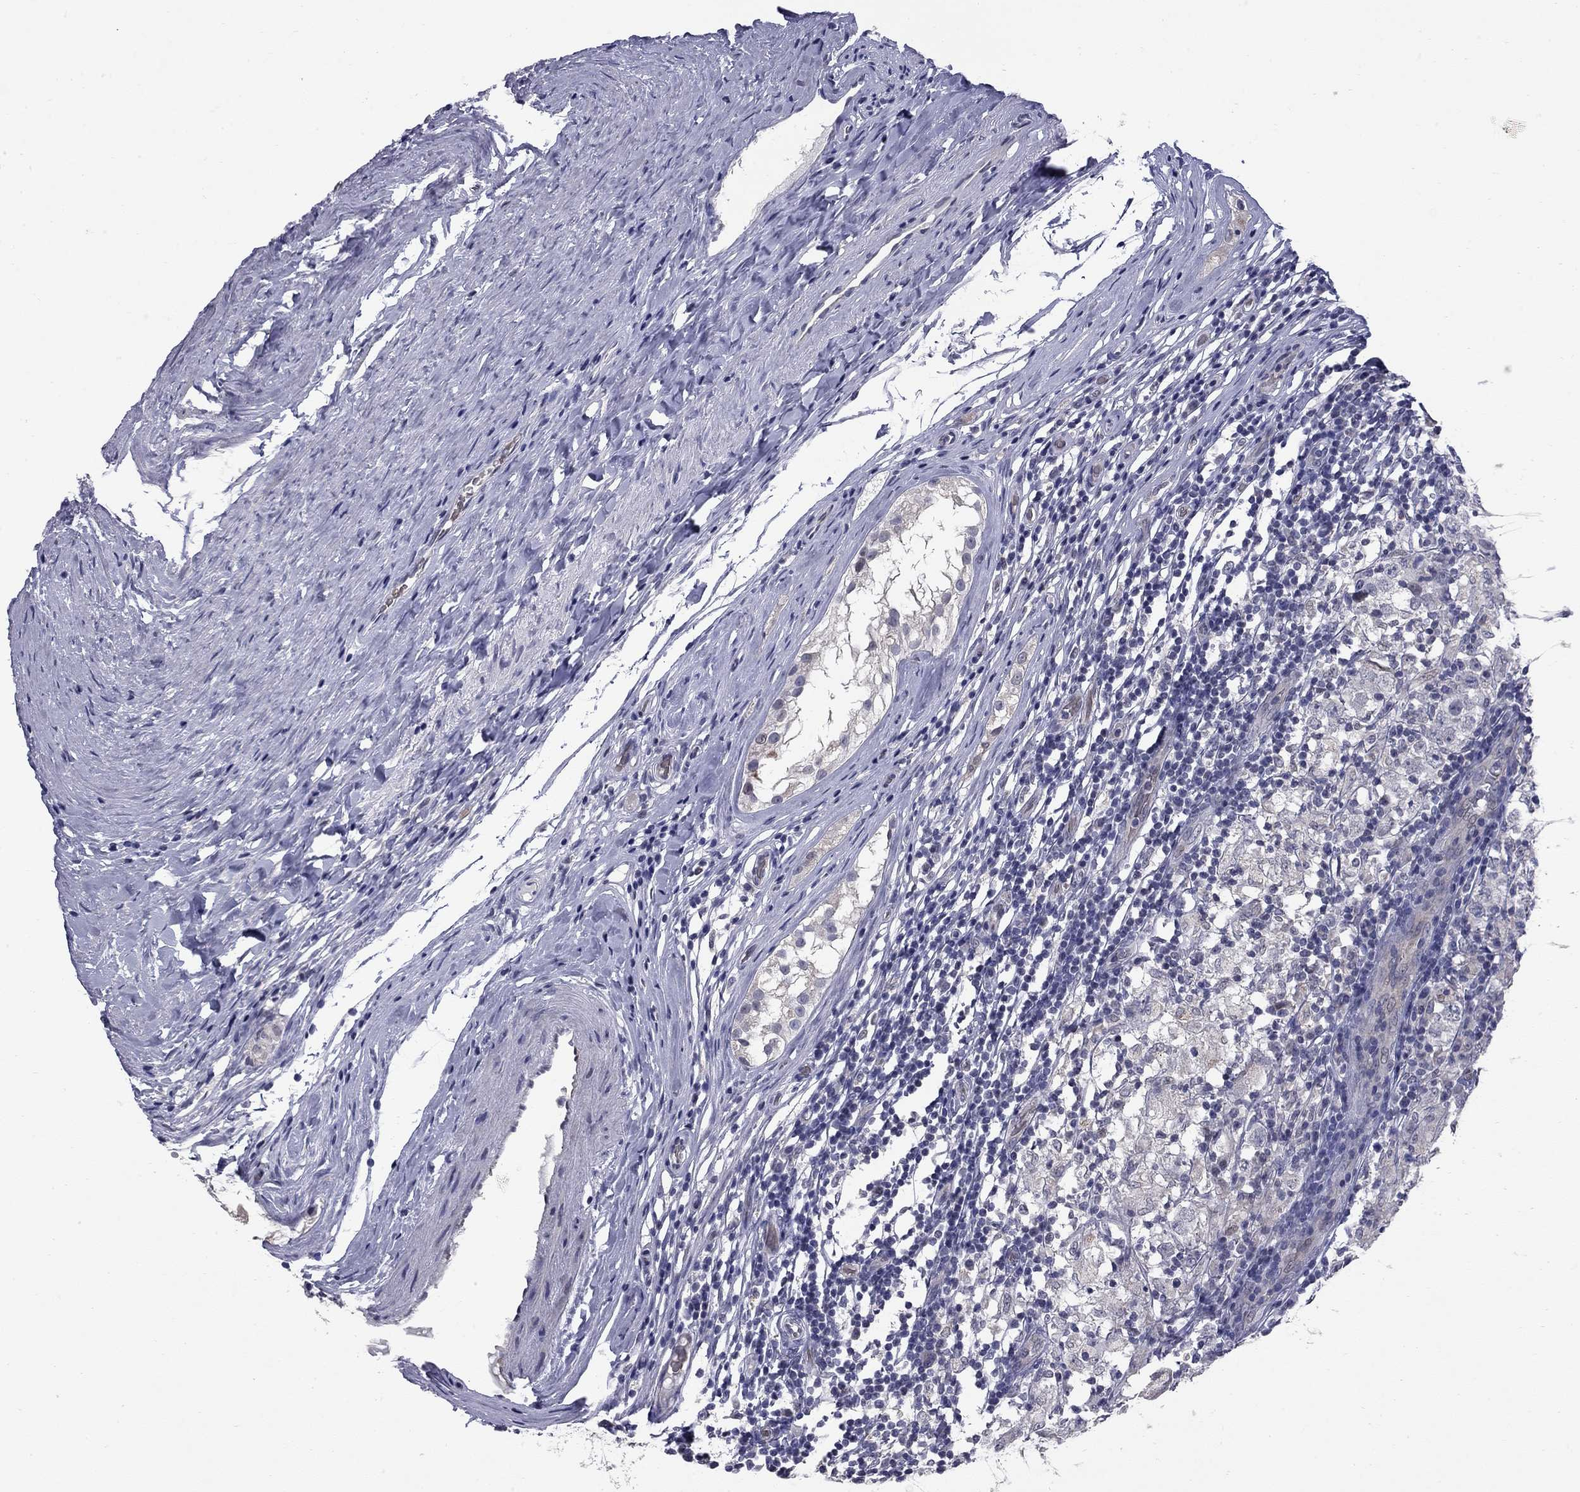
{"staining": {"intensity": "negative", "quantity": "none", "location": "none"}, "tissue": "testis cancer", "cell_type": "Tumor cells", "image_type": "cancer", "snomed": [{"axis": "morphology", "description": "Seminoma, NOS"}, {"axis": "morphology", "description": "Carcinoma, Embryonal, NOS"}, {"axis": "topography", "description": "Testis"}], "caption": "A high-resolution micrograph shows IHC staining of testis cancer (embryonal carcinoma), which displays no significant positivity in tumor cells.", "gene": "HTR4", "patient": {"sex": "male", "age": 41}}